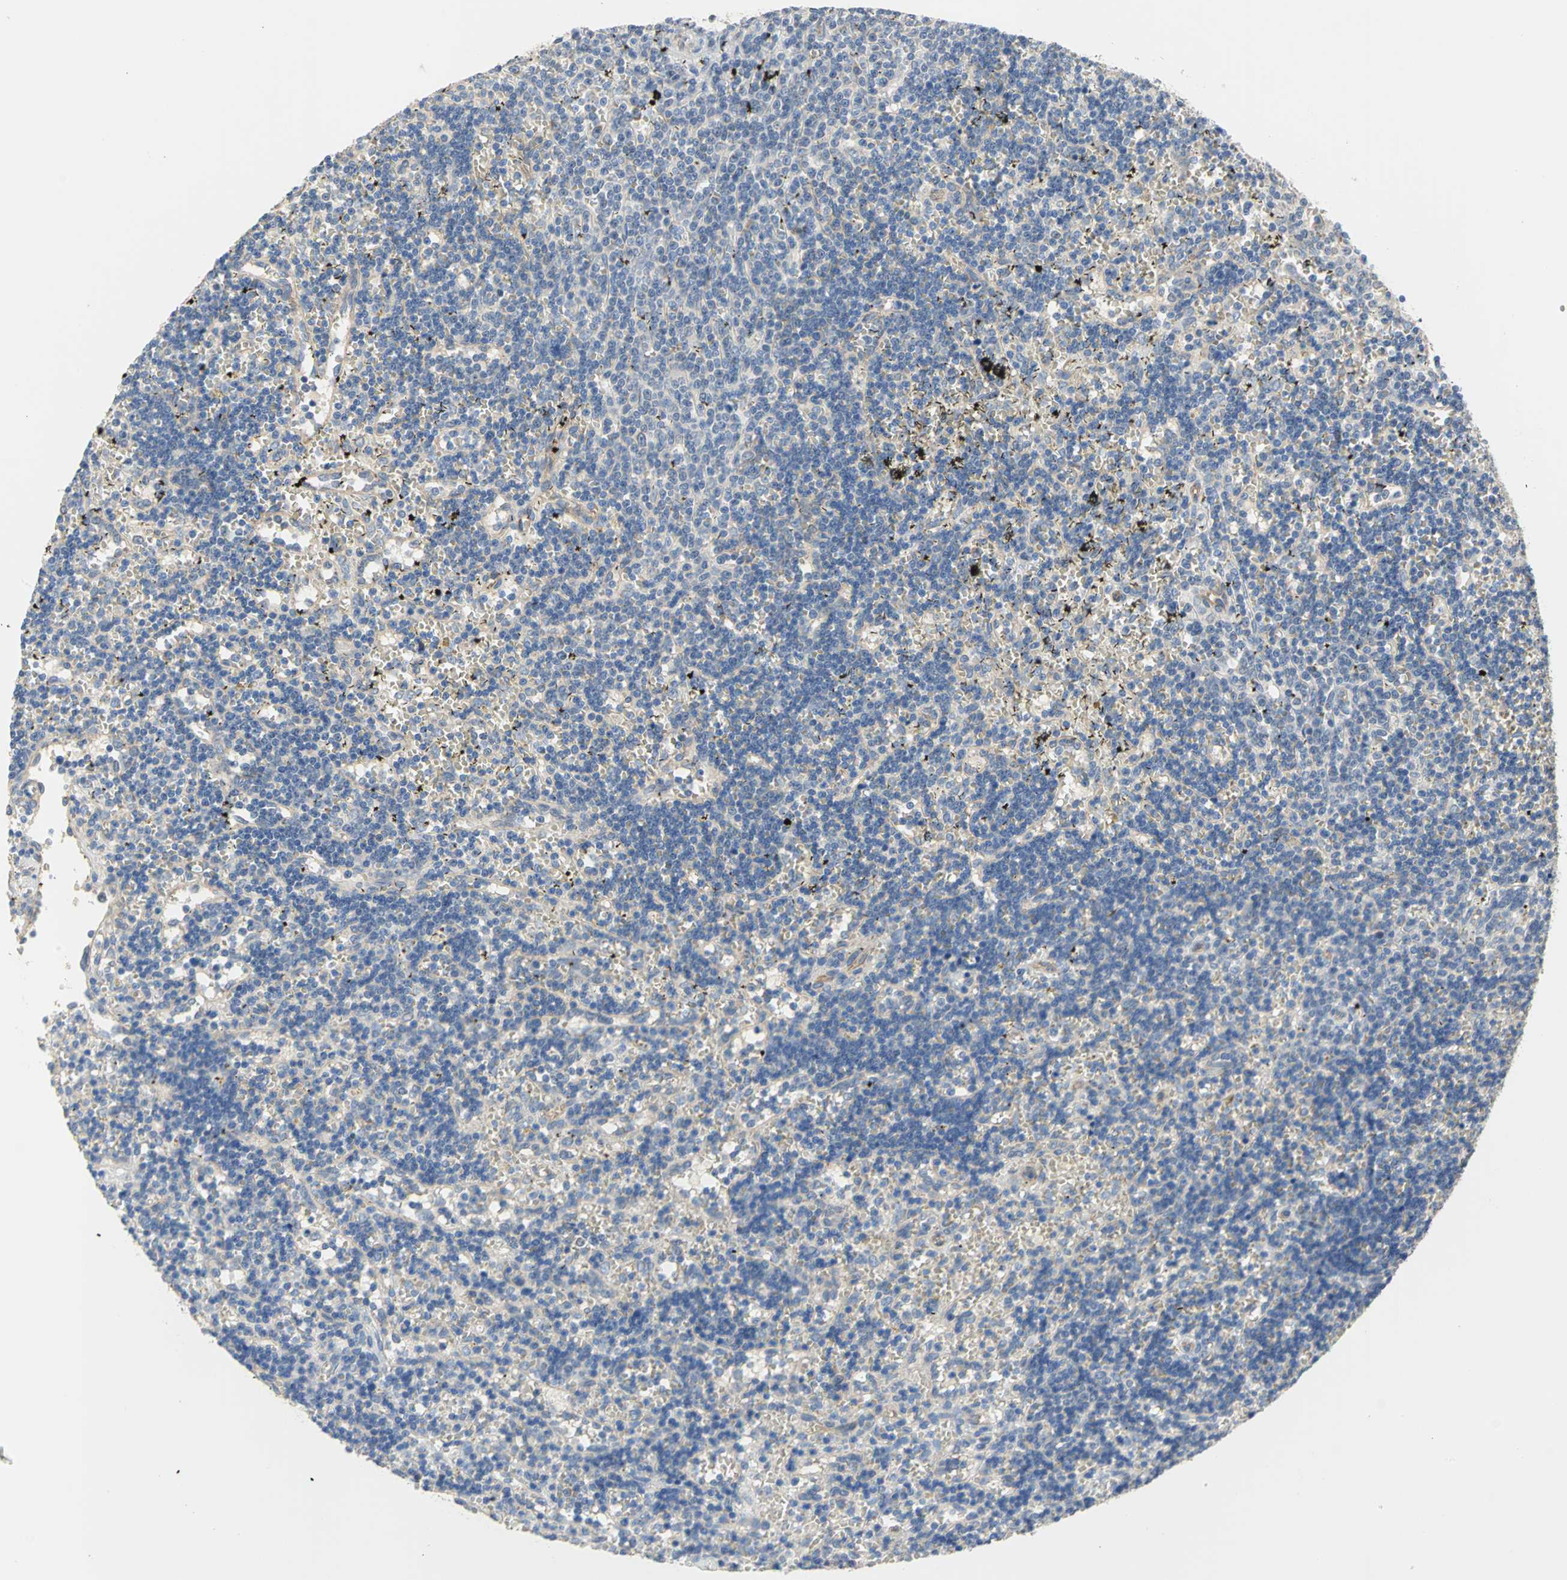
{"staining": {"intensity": "negative", "quantity": "none", "location": "none"}, "tissue": "lymphoma", "cell_type": "Tumor cells", "image_type": "cancer", "snomed": [{"axis": "morphology", "description": "Malignant lymphoma, non-Hodgkin's type, Low grade"}, {"axis": "topography", "description": "Spleen"}], "caption": "This is an IHC image of low-grade malignant lymphoma, non-Hodgkin's type. There is no positivity in tumor cells.", "gene": "HTR1F", "patient": {"sex": "male", "age": 60}}